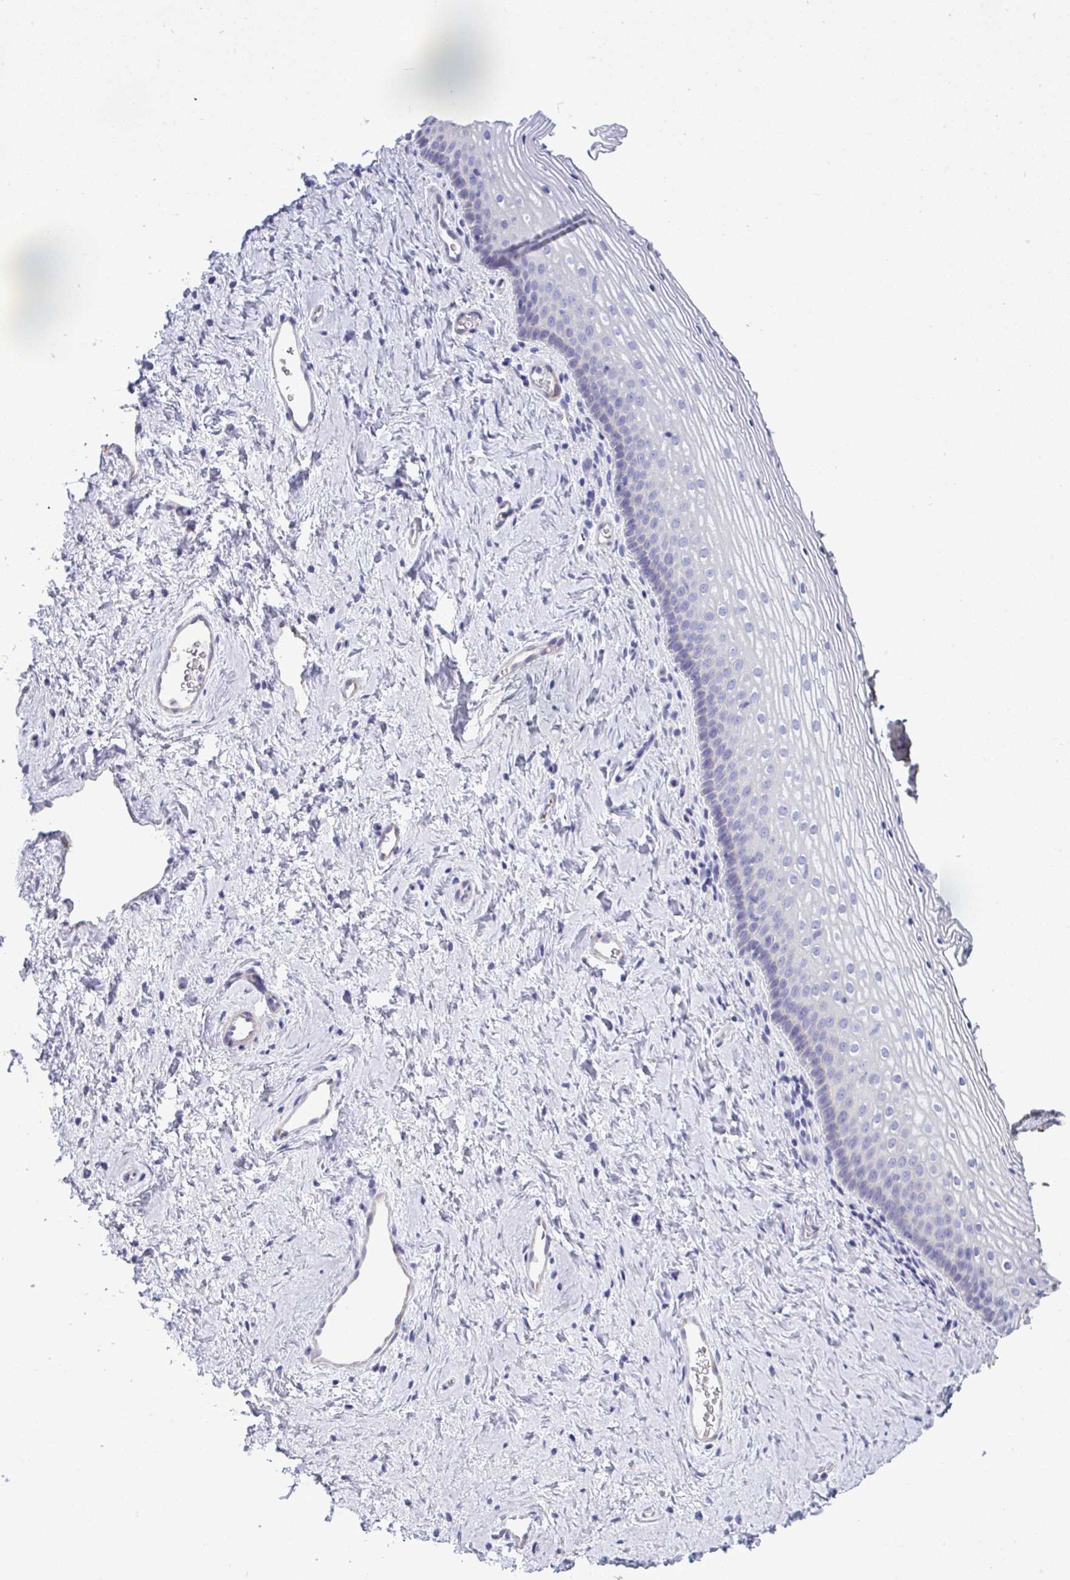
{"staining": {"intensity": "negative", "quantity": "none", "location": "none"}, "tissue": "vagina", "cell_type": "Squamous epithelial cells", "image_type": "normal", "snomed": [{"axis": "morphology", "description": "Normal tissue, NOS"}, {"axis": "morphology", "description": "Squamous cell carcinoma, NOS"}, {"axis": "topography", "description": "Vagina"}, {"axis": "topography", "description": "Cervix"}], "caption": "A high-resolution histopathology image shows immunohistochemistry staining of benign vagina, which demonstrates no significant staining in squamous epithelial cells. The staining was performed using DAB to visualize the protein expression in brown, while the nuclei were stained in blue with hematoxylin (Magnification: 20x).", "gene": "MYH10", "patient": {"sex": "female", "age": 45}}